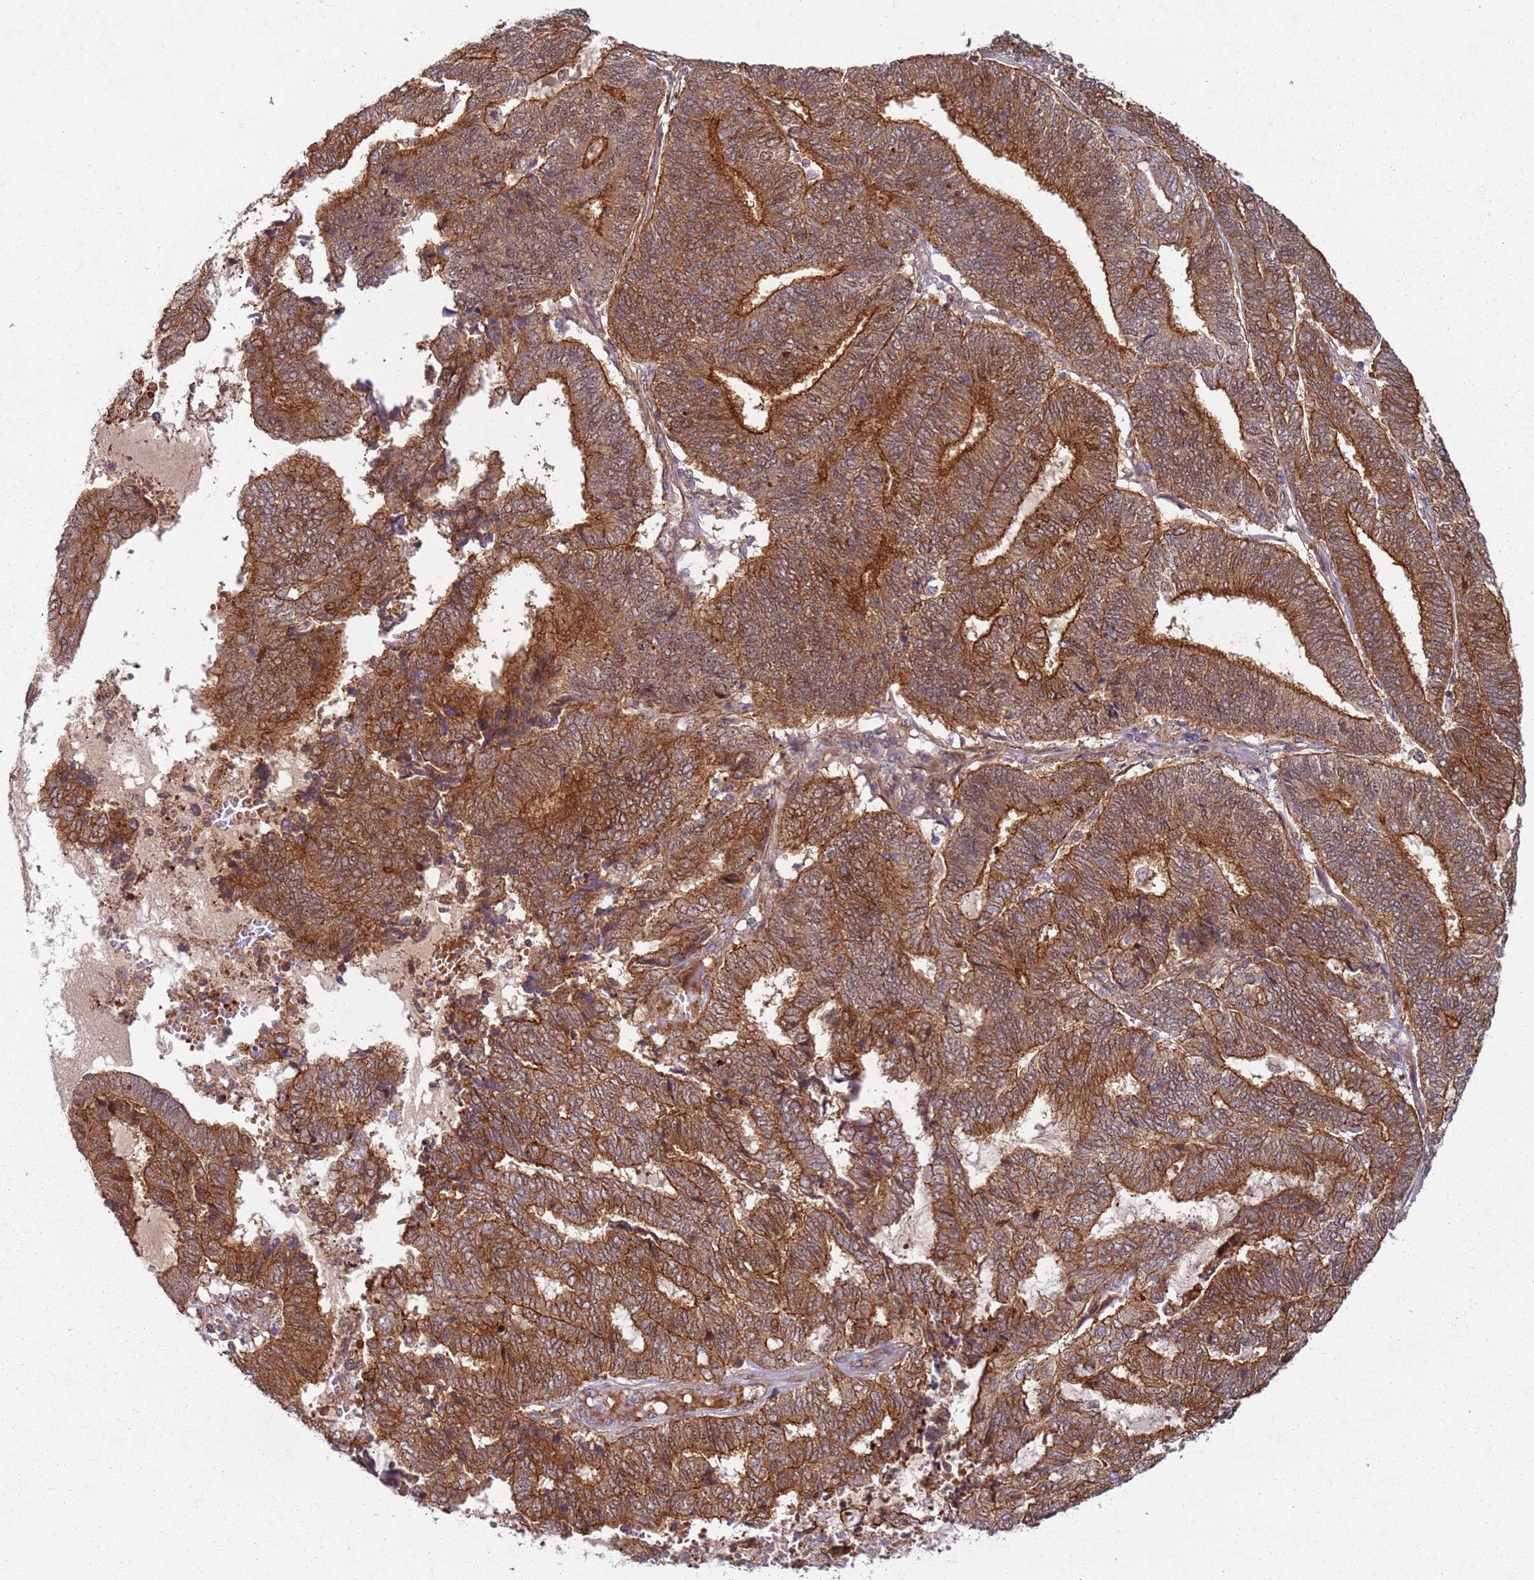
{"staining": {"intensity": "moderate", "quantity": ">75%", "location": "cytoplasmic/membranous"}, "tissue": "endometrial cancer", "cell_type": "Tumor cells", "image_type": "cancer", "snomed": [{"axis": "morphology", "description": "Adenocarcinoma, NOS"}, {"axis": "topography", "description": "Uterus"}, {"axis": "topography", "description": "Endometrium"}], "caption": "This micrograph shows immunohistochemistry staining of human adenocarcinoma (endometrial), with medium moderate cytoplasmic/membranous staining in about >75% of tumor cells.", "gene": "C2CD4B", "patient": {"sex": "female", "age": 70}}